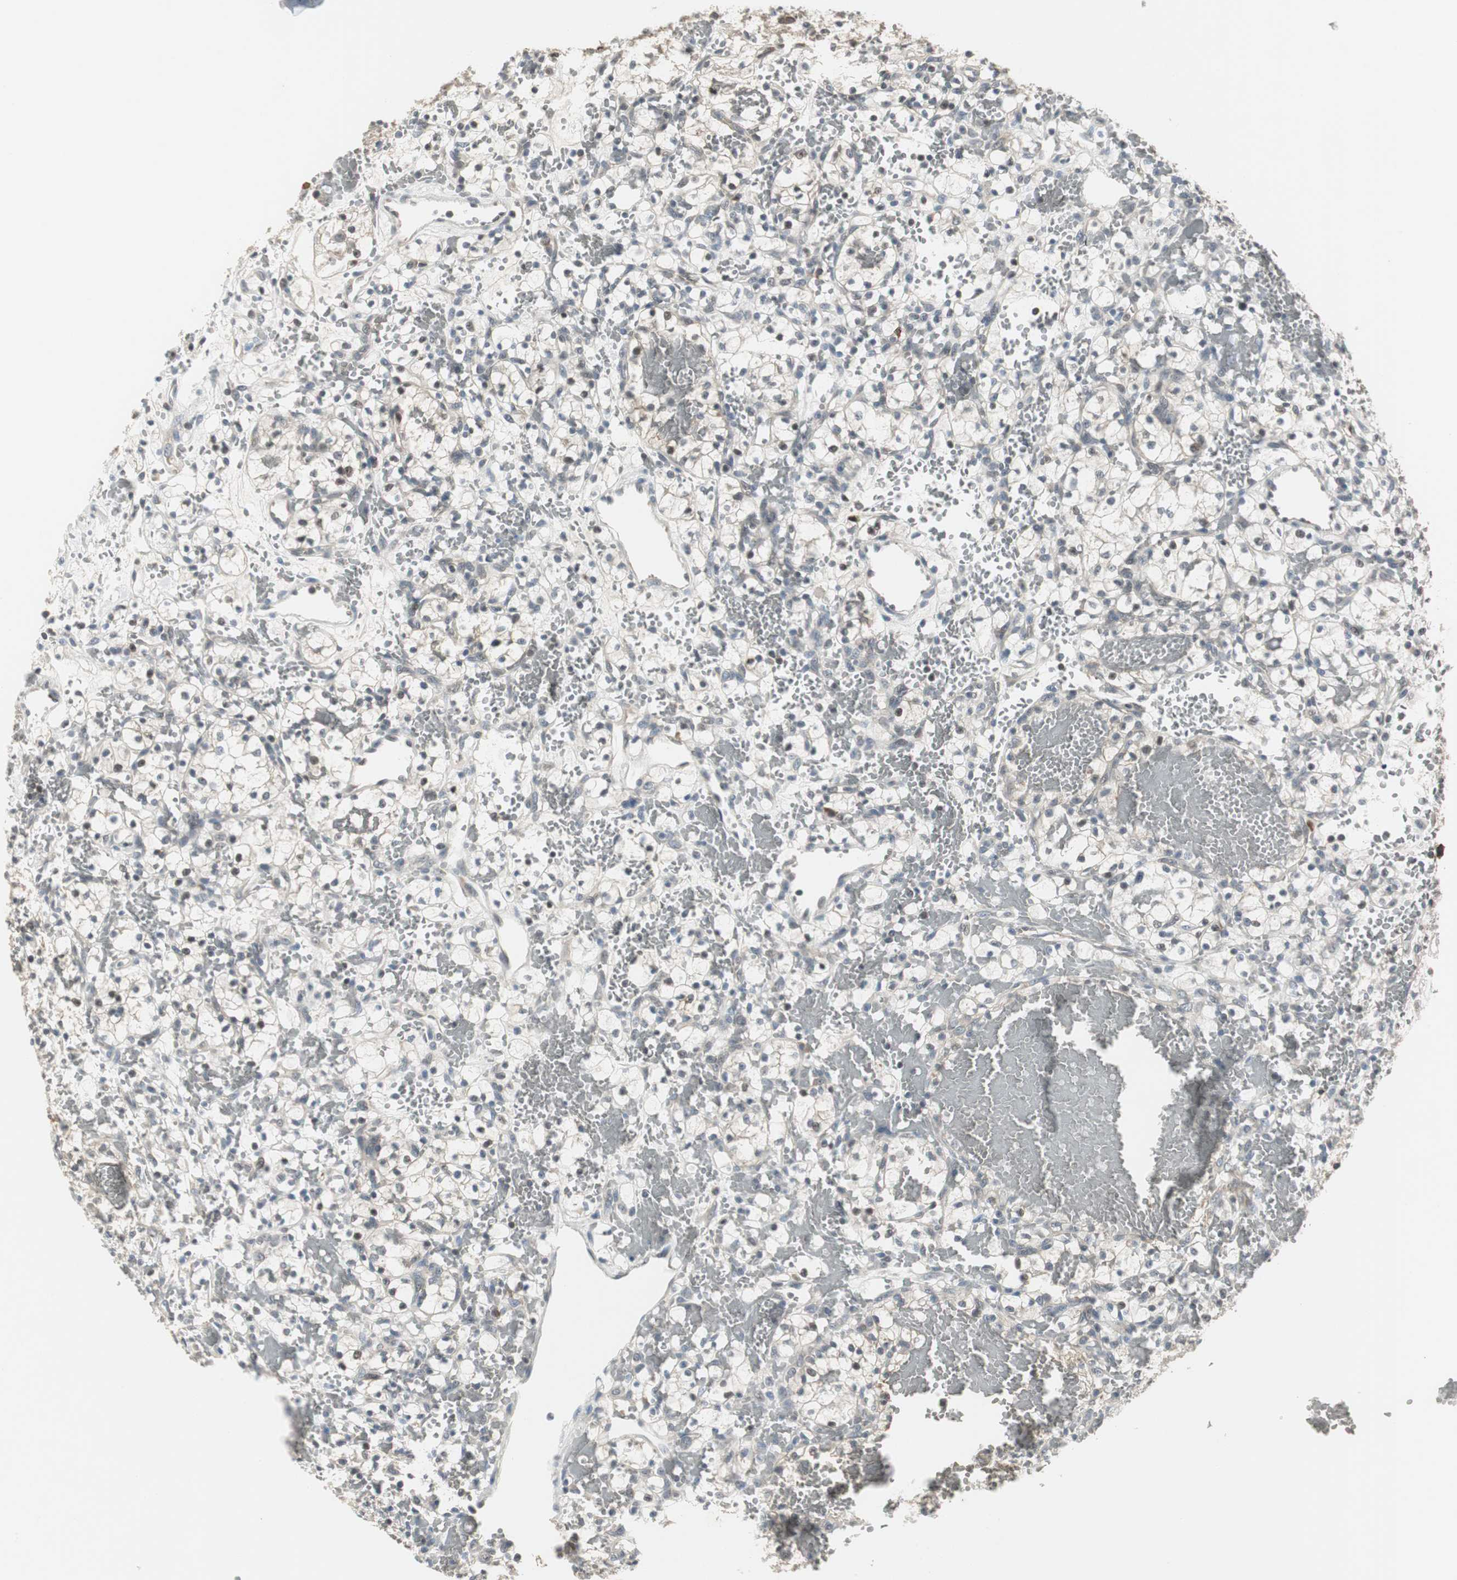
{"staining": {"intensity": "weak", "quantity": "25%-75%", "location": "cytoplasmic/membranous"}, "tissue": "renal cancer", "cell_type": "Tumor cells", "image_type": "cancer", "snomed": [{"axis": "morphology", "description": "Adenocarcinoma, NOS"}, {"axis": "topography", "description": "Kidney"}], "caption": "Immunohistochemical staining of human adenocarcinoma (renal) reveals low levels of weak cytoplasmic/membranous positivity in about 25%-75% of tumor cells. (Stains: DAB in brown, nuclei in blue, Microscopy: brightfield microscopy at high magnification).", "gene": "CCT5", "patient": {"sex": "female", "age": 60}}